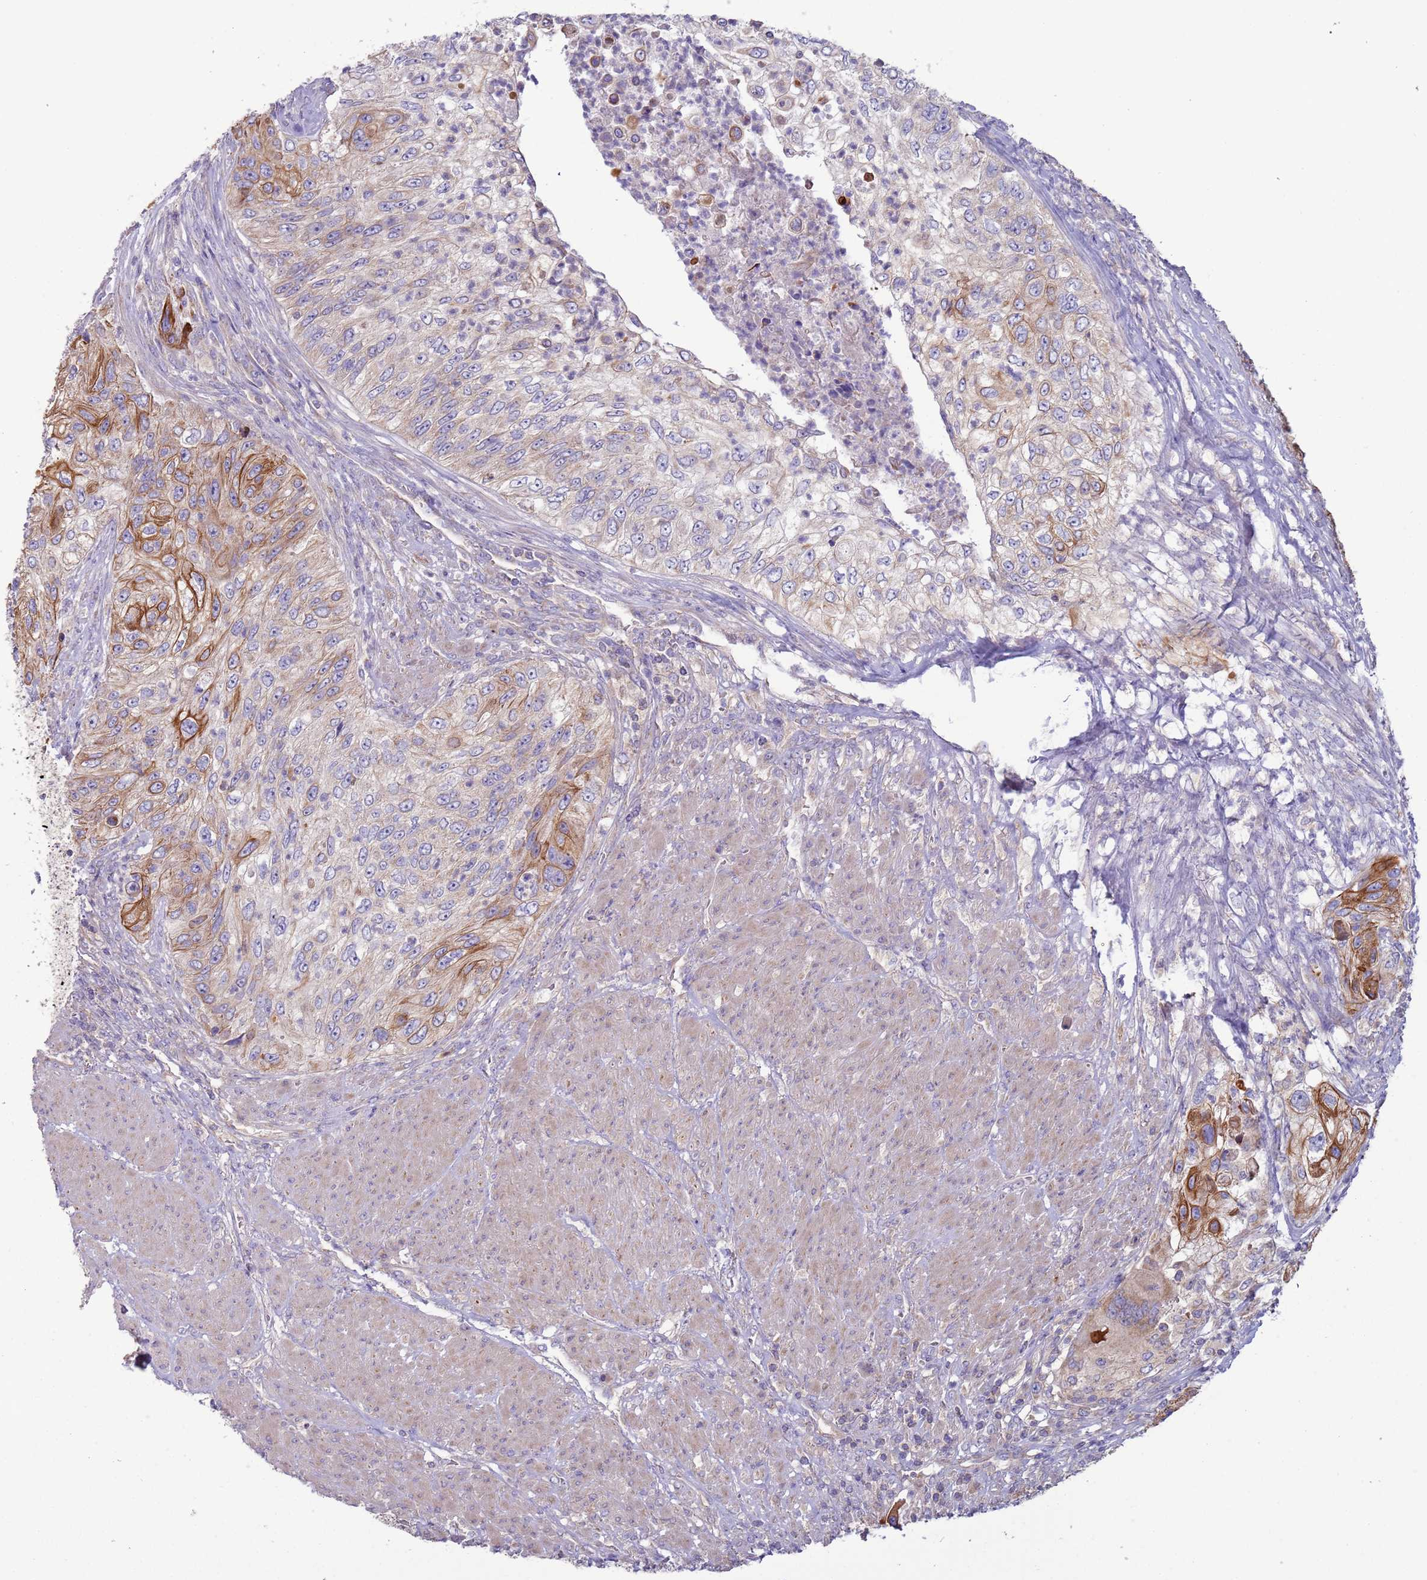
{"staining": {"intensity": "strong", "quantity": "25%-75%", "location": "cytoplasmic/membranous"}, "tissue": "urothelial cancer", "cell_type": "Tumor cells", "image_type": "cancer", "snomed": [{"axis": "morphology", "description": "Urothelial carcinoma, High grade"}, {"axis": "topography", "description": "Urinary bladder"}], "caption": "IHC (DAB (3,3'-diaminobenzidine)) staining of human urothelial cancer demonstrates strong cytoplasmic/membranous protein expression in about 25%-75% of tumor cells. The protein is shown in brown color, while the nuclei are stained blue.", "gene": "UQCRQ", "patient": {"sex": "female", "age": 60}}